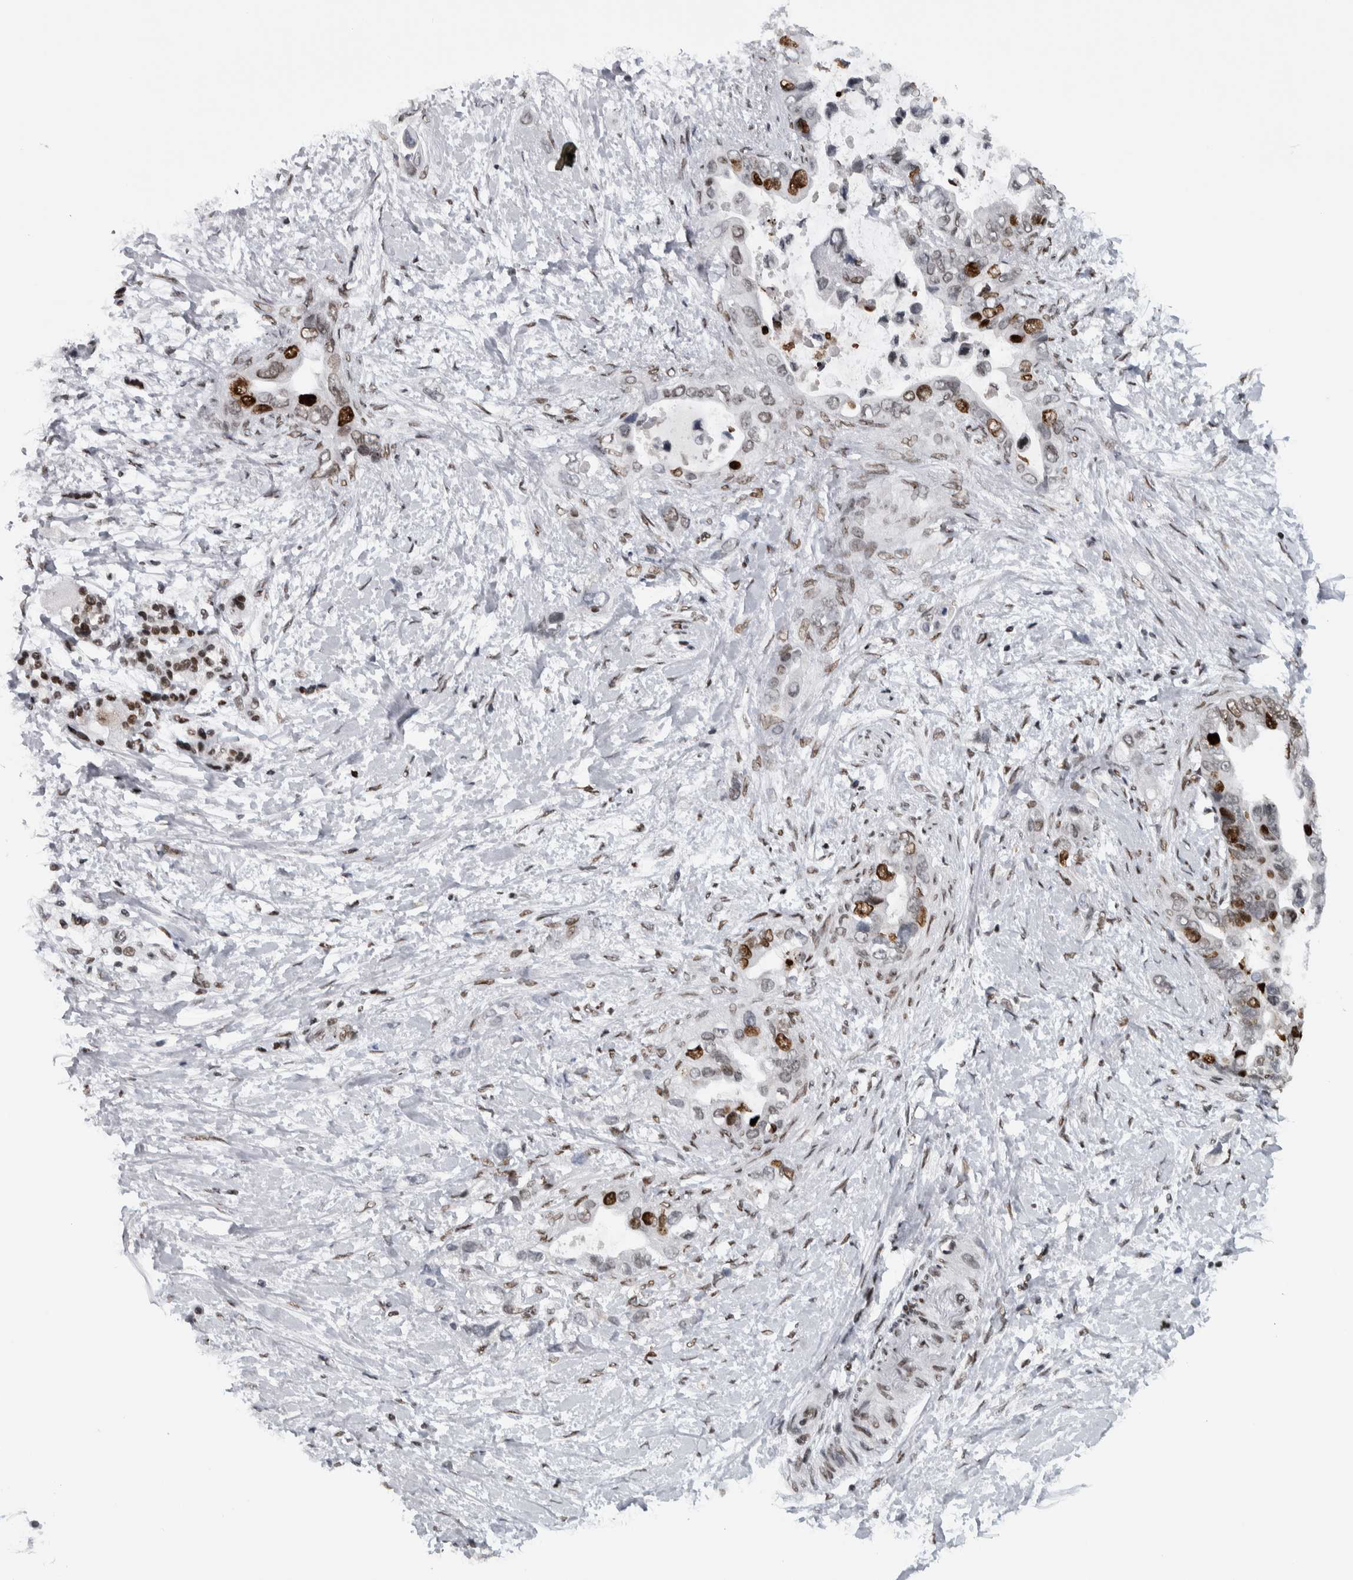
{"staining": {"intensity": "moderate", "quantity": "25%-75%", "location": "nuclear"}, "tissue": "pancreatic cancer", "cell_type": "Tumor cells", "image_type": "cancer", "snomed": [{"axis": "morphology", "description": "Adenocarcinoma, NOS"}, {"axis": "topography", "description": "Pancreas"}], "caption": "This is an image of immunohistochemistry staining of pancreatic cancer, which shows moderate staining in the nuclear of tumor cells.", "gene": "TOP2B", "patient": {"sex": "female", "age": 56}}